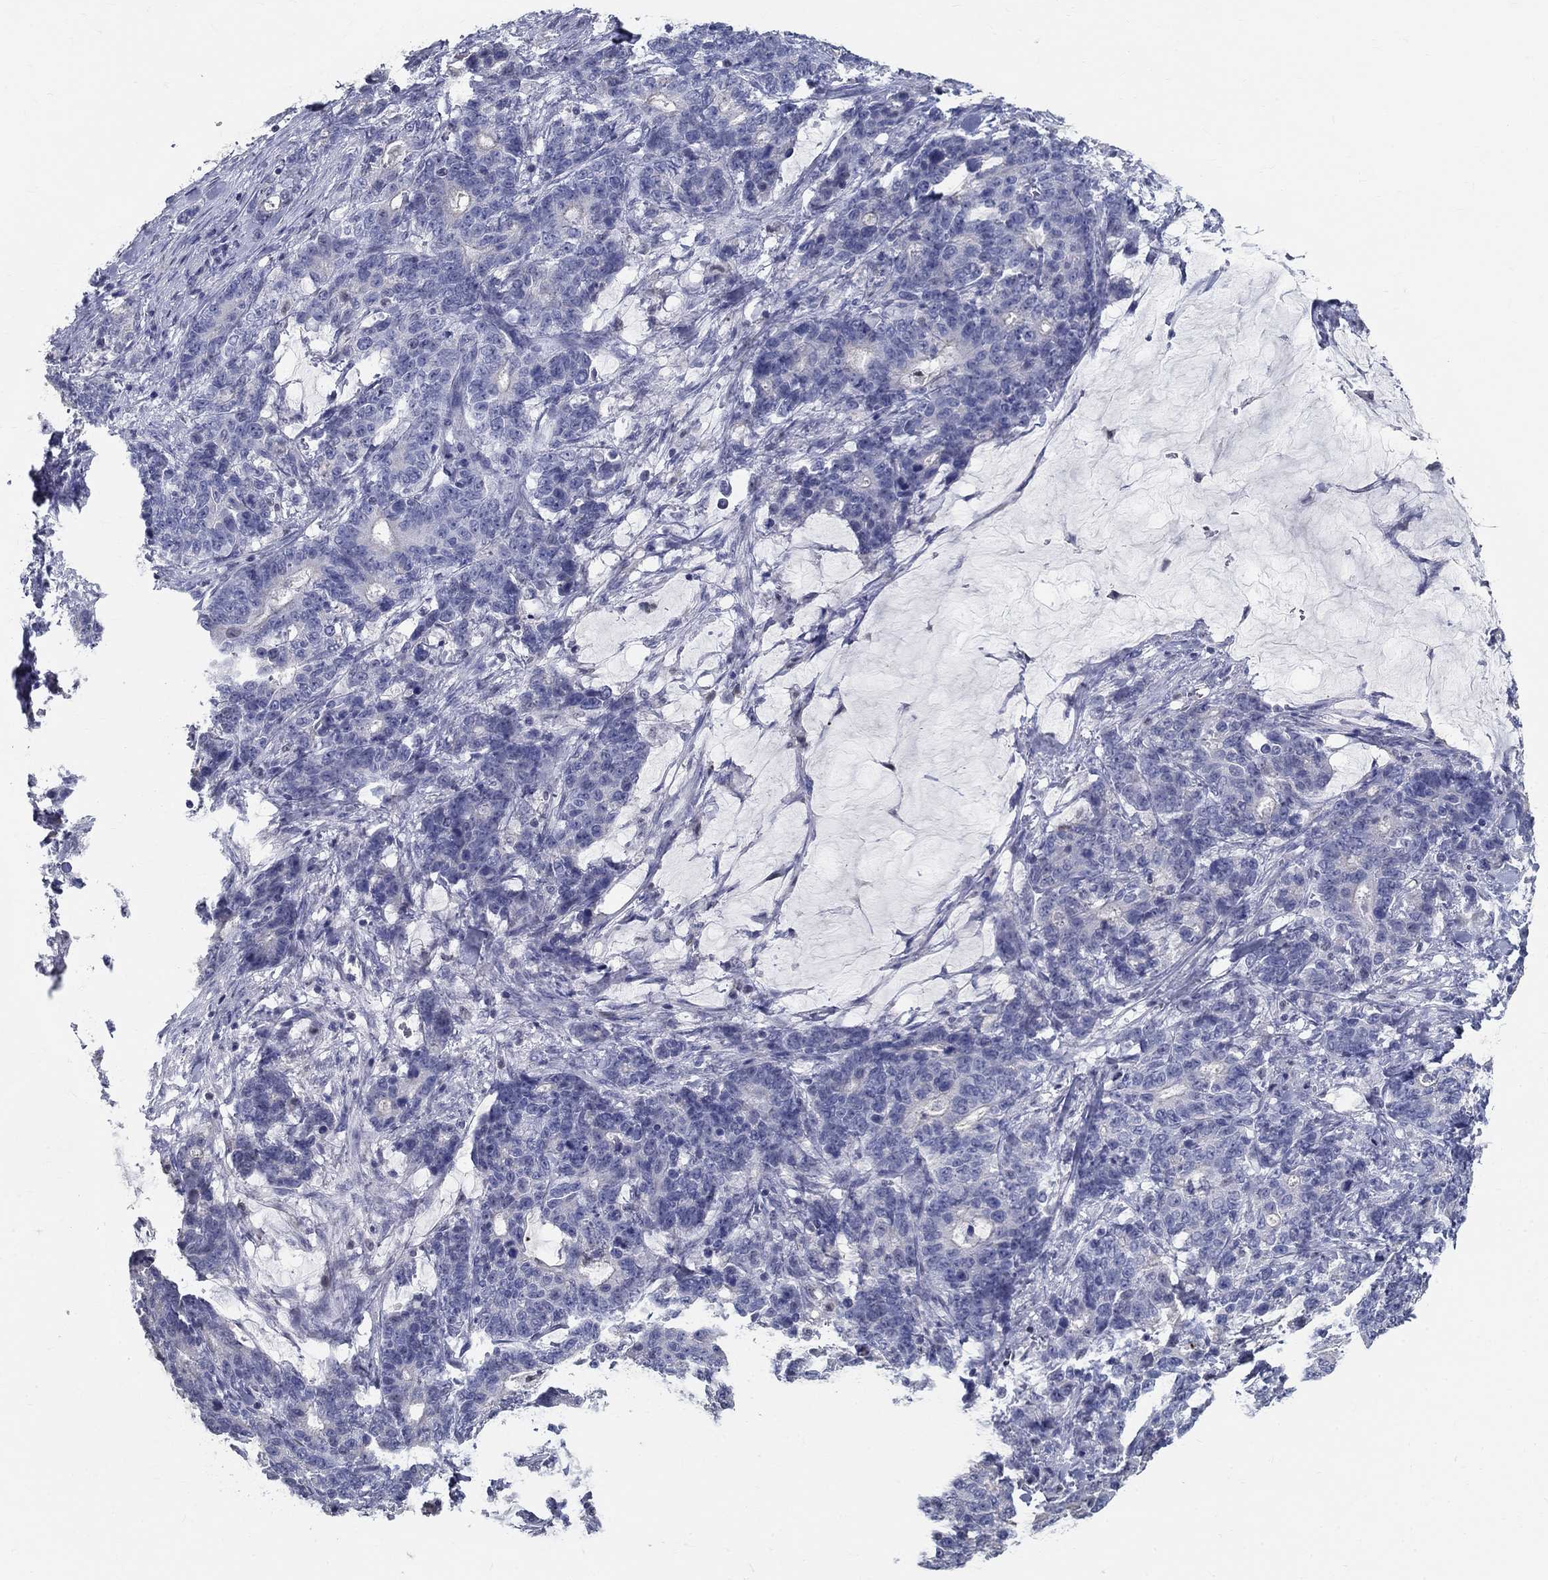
{"staining": {"intensity": "negative", "quantity": "none", "location": "none"}, "tissue": "stomach cancer", "cell_type": "Tumor cells", "image_type": "cancer", "snomed": [{"axis": "morphology", "description": "Normal tissue, NOS"}, {"axis": "morphology", "description": "Adenocarcinoma, NOS"}, {"axis": "topography", "description": "Stomach"}], "caption": "Immunohistochemistry (IHC) image of human stomach cancer (adenocarcinoma) stained for a protein (brown), which demonstrates no expression in tumor cells.", "gene": "GUCA1A", "patient": {"sex": "female", "age": 64}}